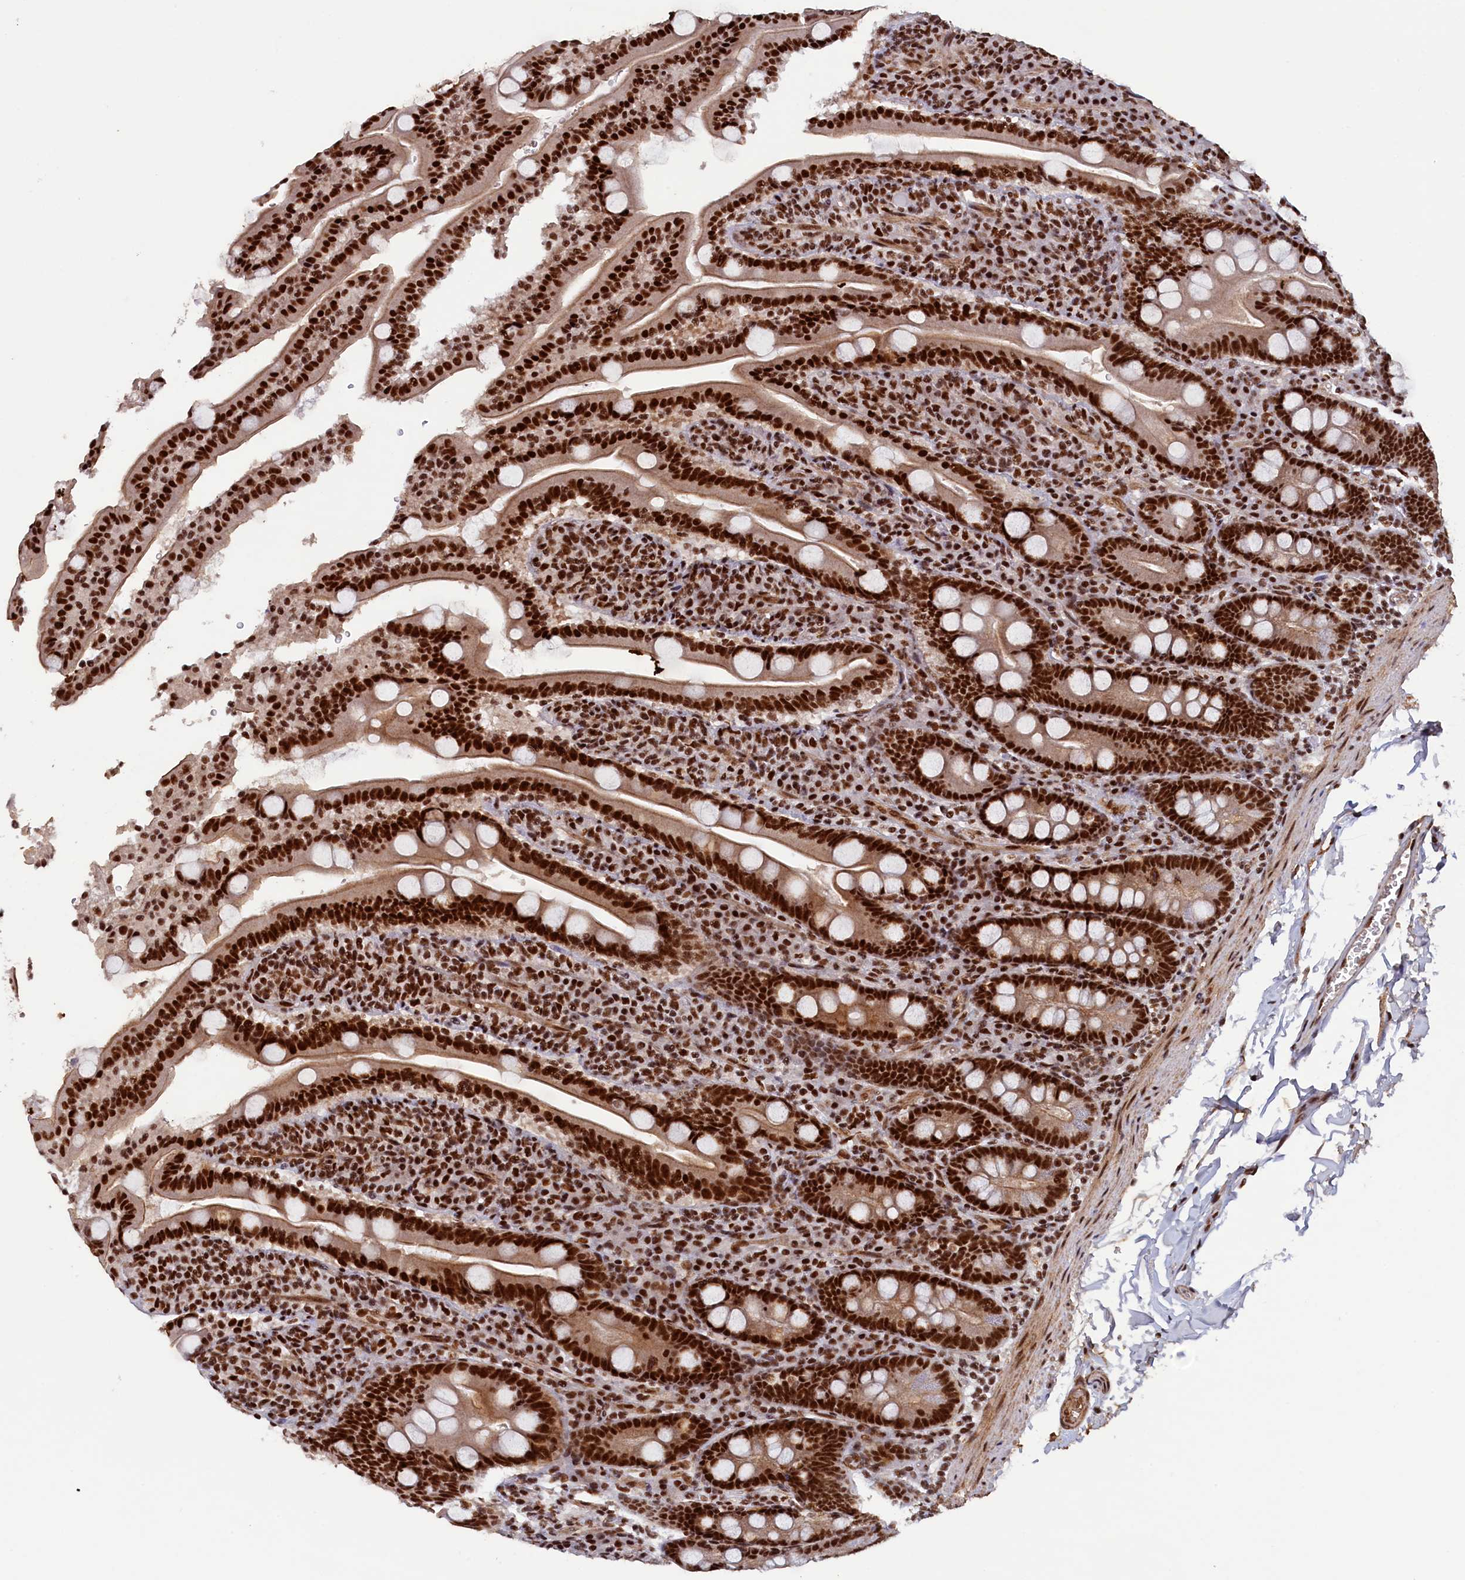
{"staining": {"intensity": "strong", "quantity": ">75%", "location": "nuclear"}, "tissue": "duodenum", "cell_type": "Glandular cells", "image_type": "normal", "snomed": [{"axis": "morphology", "description": "Normal tissue, NOS"}, {"axis": "topography", "description": "Duodenum"}], "caption": "The photomicrograph reveals a brown stain indicating the presence of a protein in the nuclear of glandular cells in duodenum.", "gene": "ZC3H18", "patient": {"sex": "male", "age": 35}}